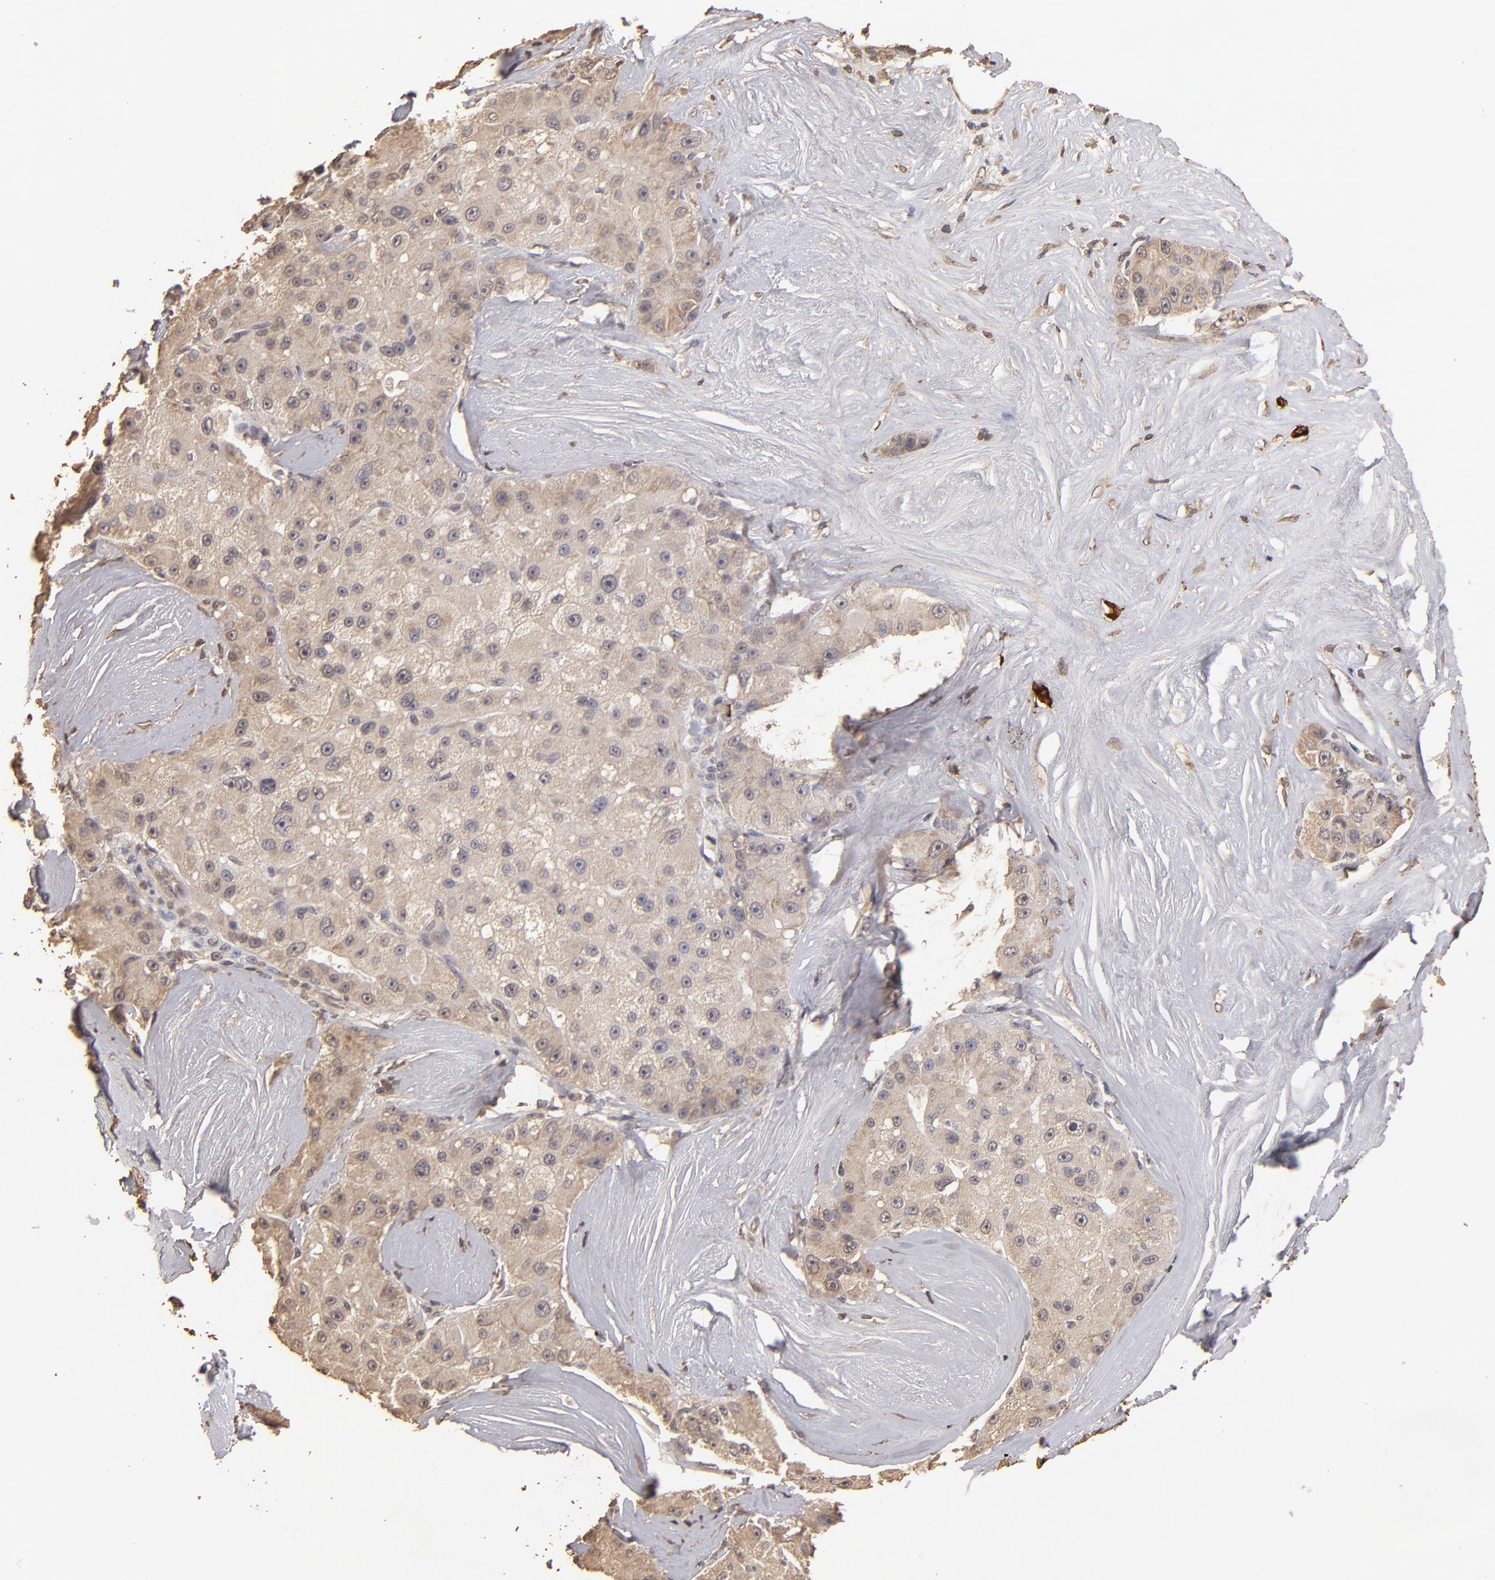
{"staining": {"intensity": "moderate", "quantity": ">75%", "location": "cytoplasmic/membranous"}, "tissue": "liver cancer", "cell_type": "Tumor cells", "image_type": "cancer", "snomed": [{"axis": "morphology", "description": "Carcinoma, Hepatocellular, NOS"}, {"axis": "topography", "description": "Liver"}], "caption": "DAB (3,3'-diaminobenzidine) immunohistochemical staining of human liver hepatocellular carcinoma shows moderate cytoplasmic/membranous protein staining in about >75% of tumor cells.", "gene": "OPHN1", "patient": {"sex": "male", "age": 80}}